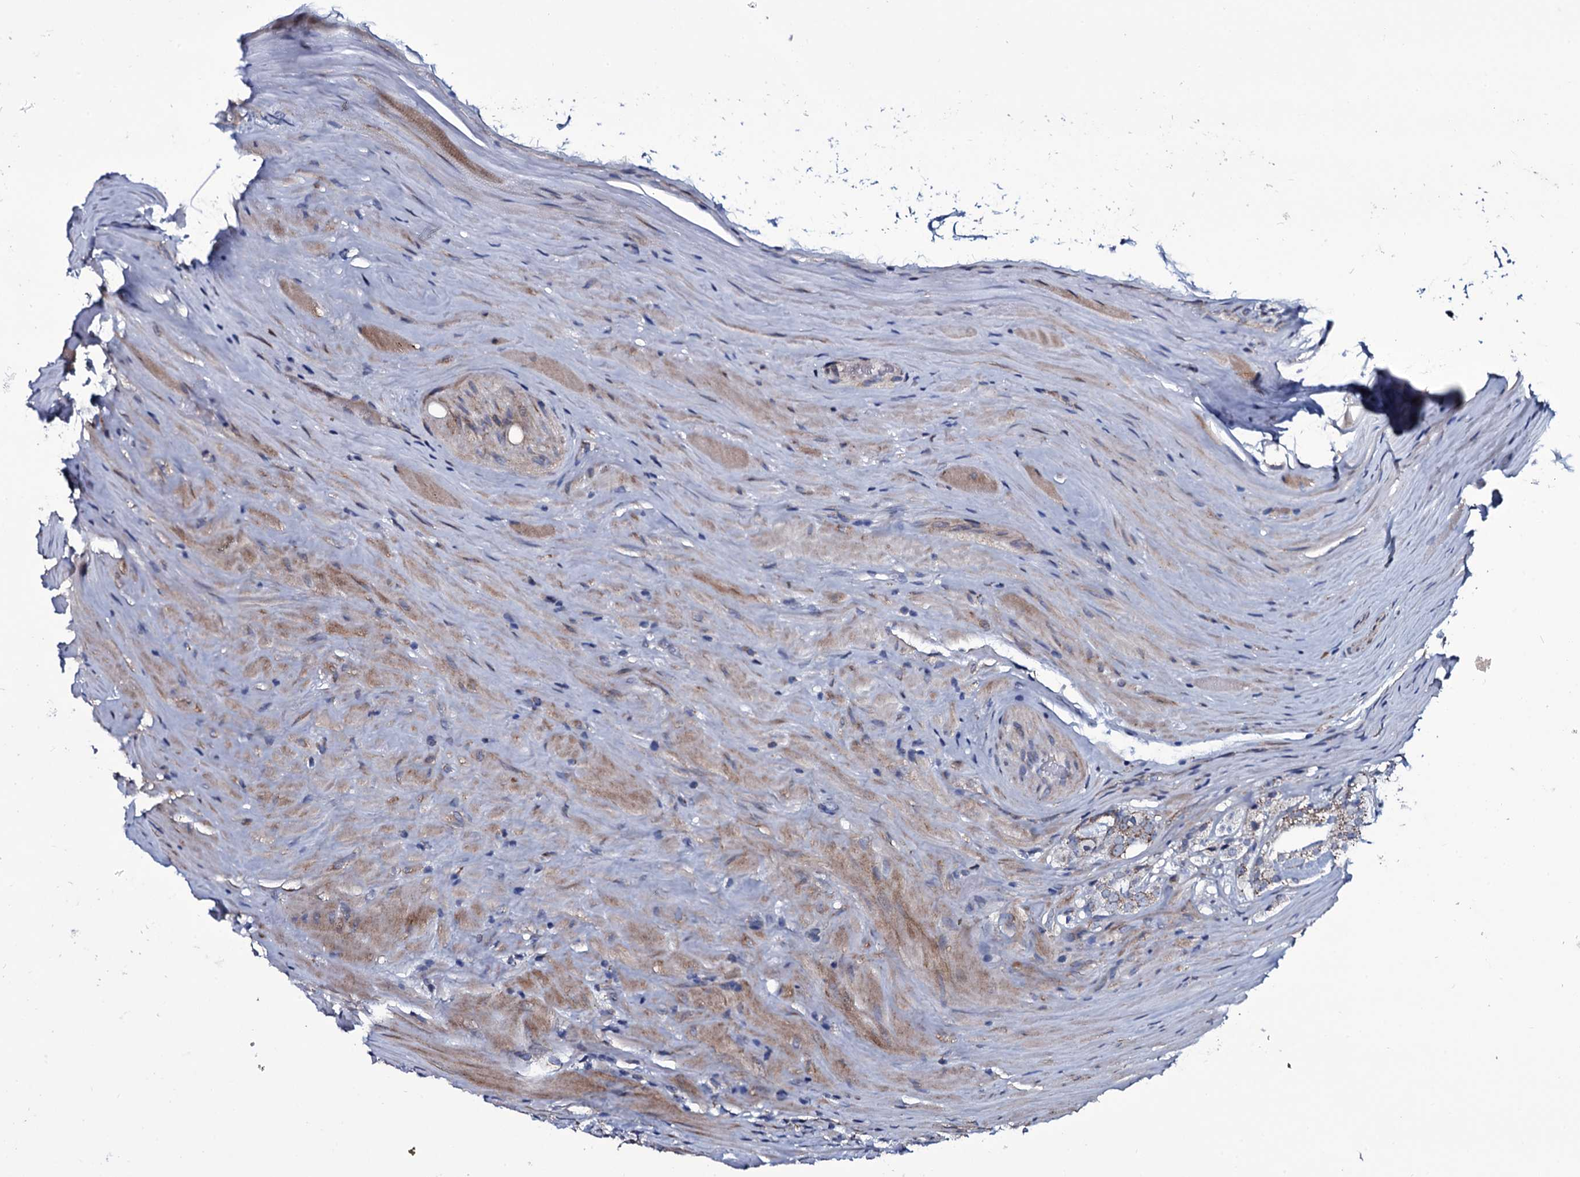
{"staining": {"intensity": "weak", "quantity": "25%-75%", "location": "cytoplasmic/membranous"}, "tissue": "prostate cancer", "cell_type": "Tumor cells", "image_type": "cancer", "snomed": [{"axis": "morphology", "description": "Adenocarcinoma, High grade"}, {"axis": "topography", "description": "Prostate"}], "caption": "Protein expression analysis of human adenocarcinoma (high-grade) (prostate) reveals weak cytoplasmic/membranous positivity in approximately 25%-75% of tumor cells. (brown staining indicates protein expression, while blue staining denotes nuclei).", "gene": "WIPF3", "patient": {"sex": "male", "age": 63}}